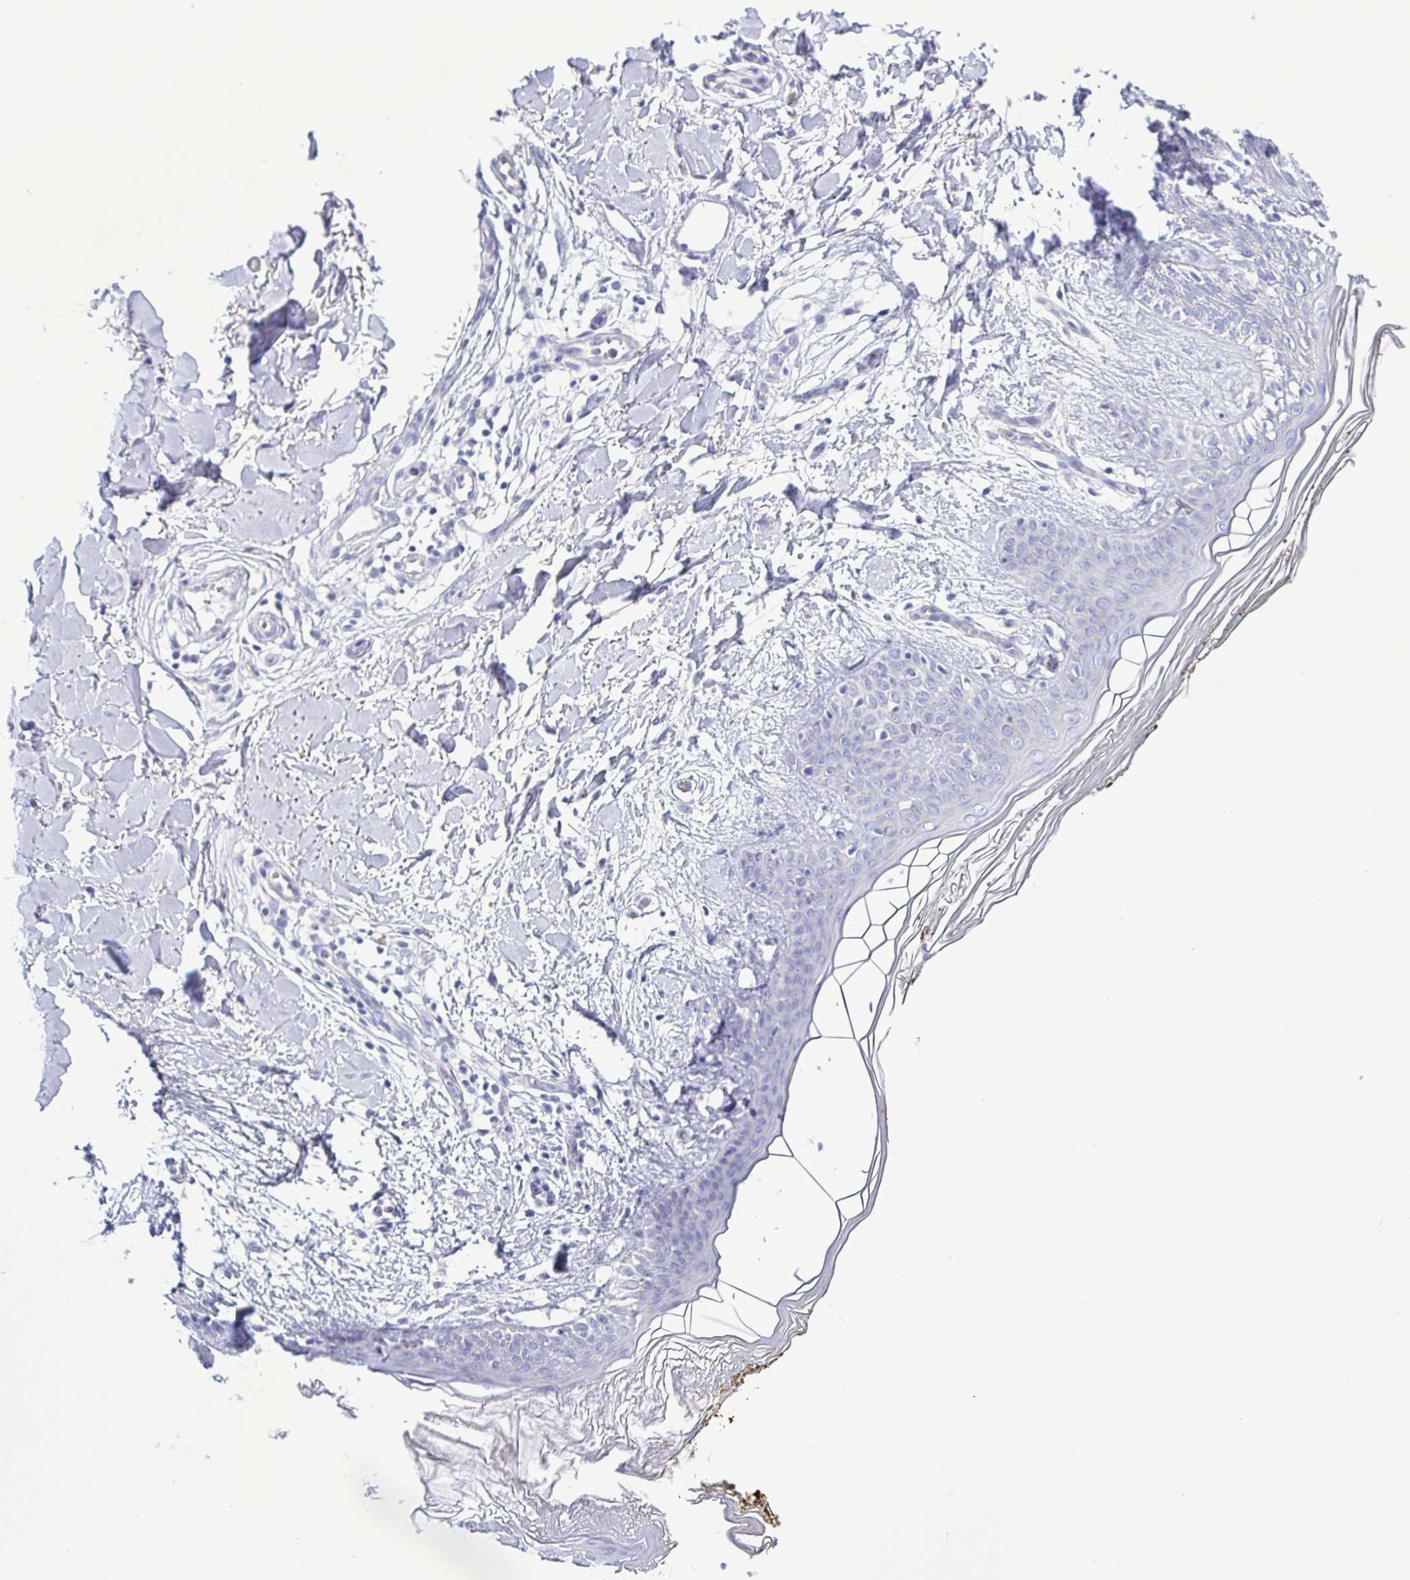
{"staining": {"intensity": "negative", "quantity": "none", "location": "none"}, "tissue": "skin", "cell_type": "Fibroblasts", "image_type": "normal", "snomed": [{"axis": "morphology", "description": "Normal tissue, NOS"}, {"axis": "topography", "description": "Skin"}], "caption": "This is an immunohistochemistry photomicrograph of normal human skin. There is no expression in fibroblasts.", "gene": "TEX12", "patient": {"sex": "female", "age": 34}}